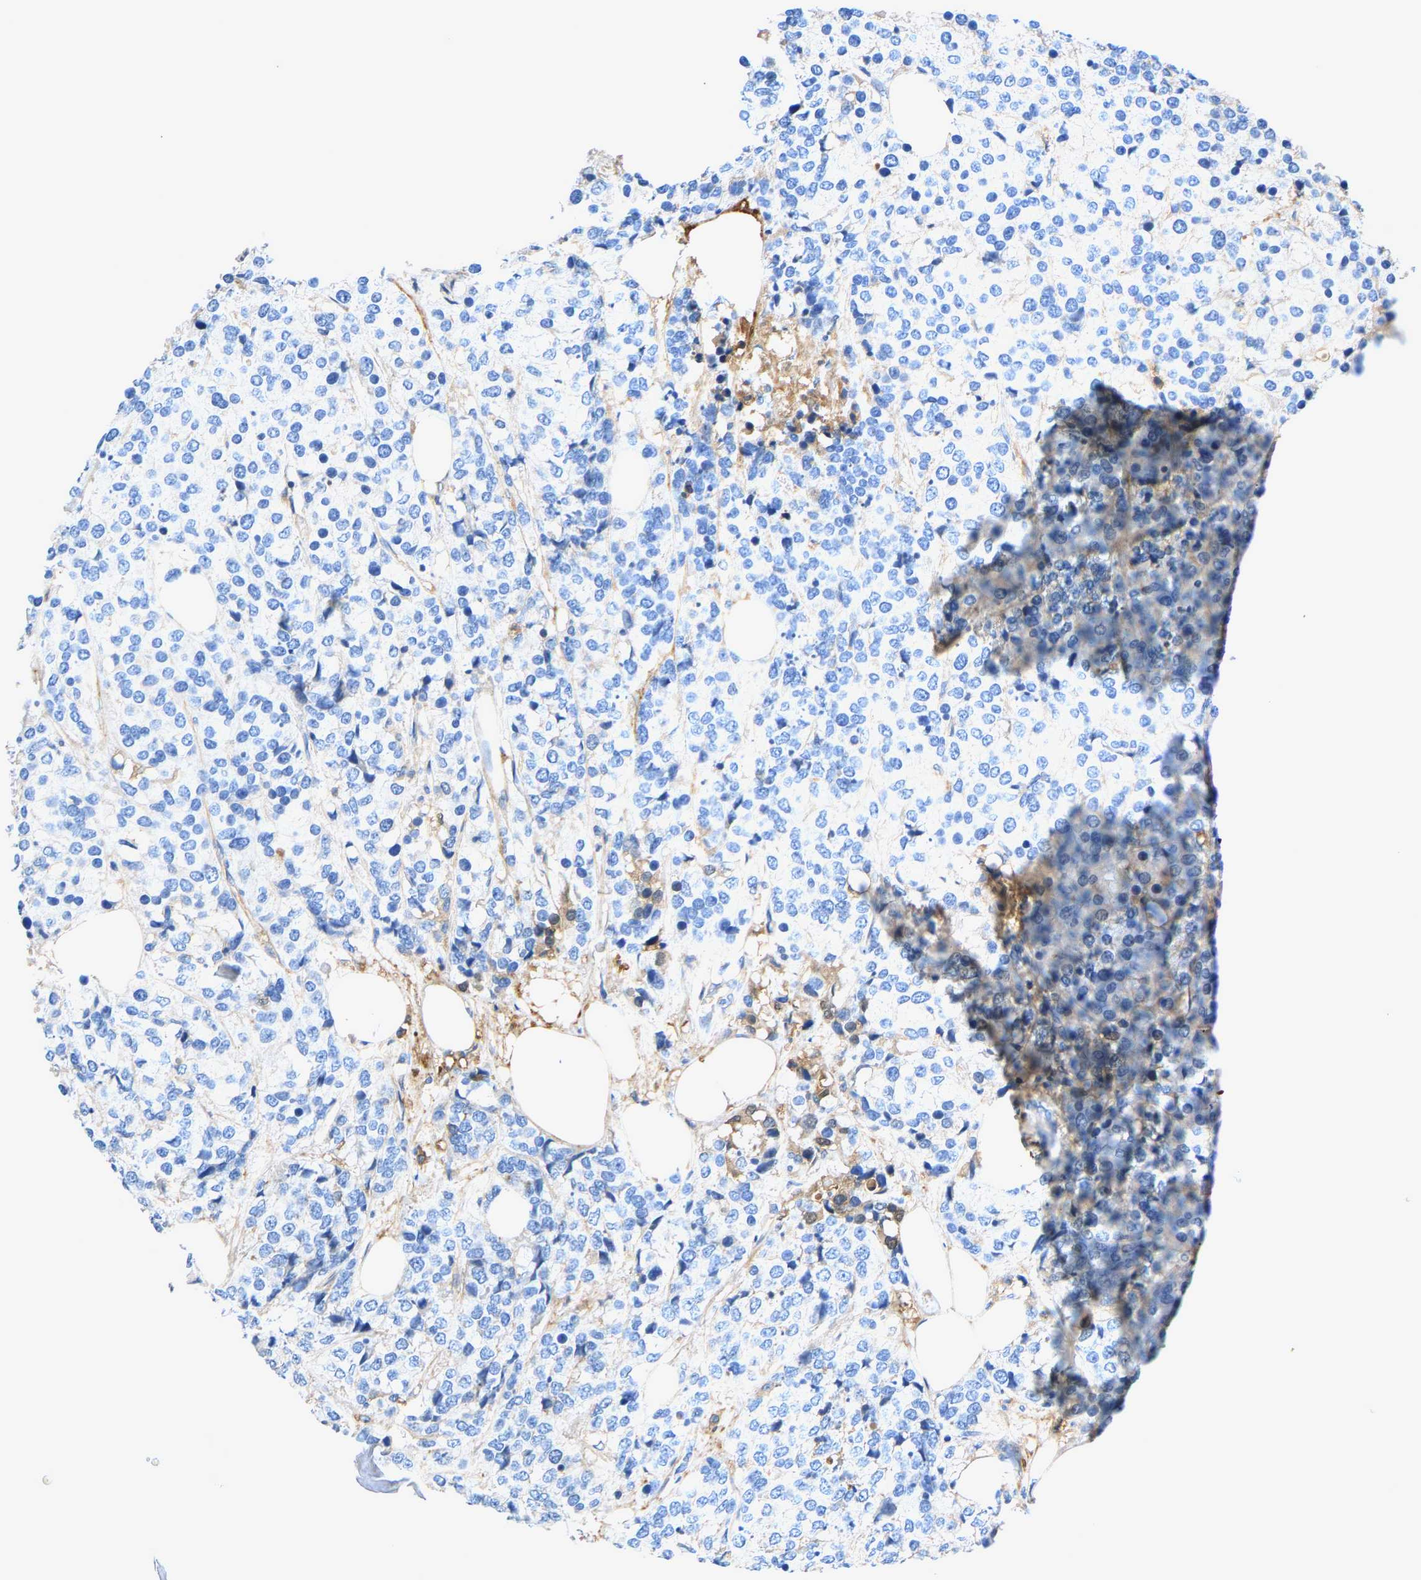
{"staining": {"intensity": "negative", "quantity": "none", "location": "none"}, "tissue": "breast cancer", "cell_type": "Tumor cells", "image_type": "cancer", "snomed": [{"axis": "morphology", "description": "Lobular carcinoma"}, {"axis": "topography", "description": "Breast"}], "caption": "This image is of breast lobular carcinoma stained with IHC to label a protein in brown with the nuclei are counter-stained blue. There is no staining in tumor cells.", "gene": "STC1", "patient": {"sex": "female", "age": 59}}